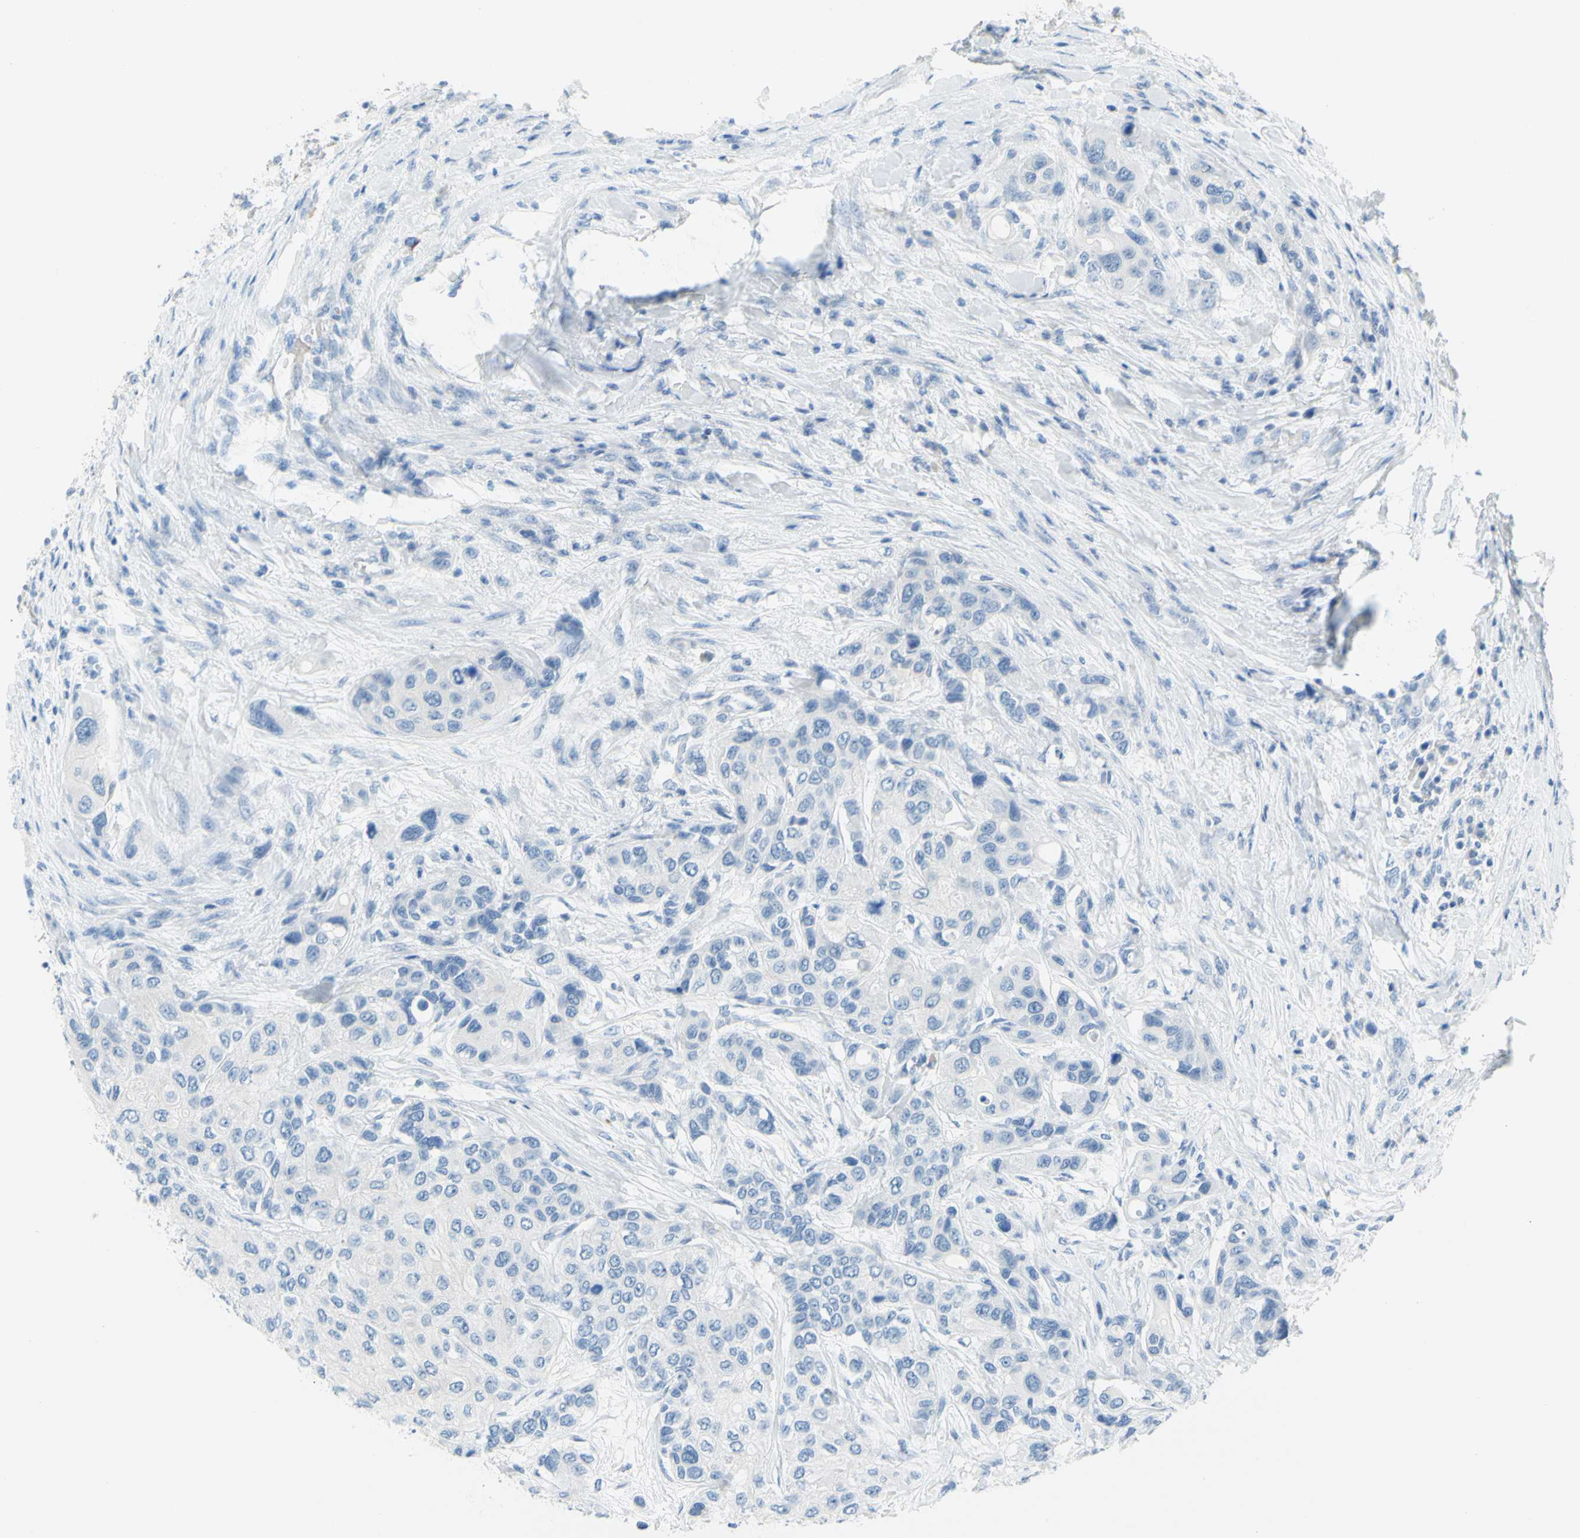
{"staining": {"intensity": "negative", "quantity": "none", "location": "none"}, "tissue": "urothelial cancer", "cell_type": "Tumor cells", "image_type": "cancer", "snomed": [{"axis": "morphology", "description": "Urothelial carcinoma, High grade"}, {"axis": "topography", "description": "Urinary bladder"}], "caption": "Immunohistochemical staining of human high-grade urothelial carcinoma shows no significant staining in tumor cells.", "gene": "DCT", "patient": {"sex": "female", "age": 56}}